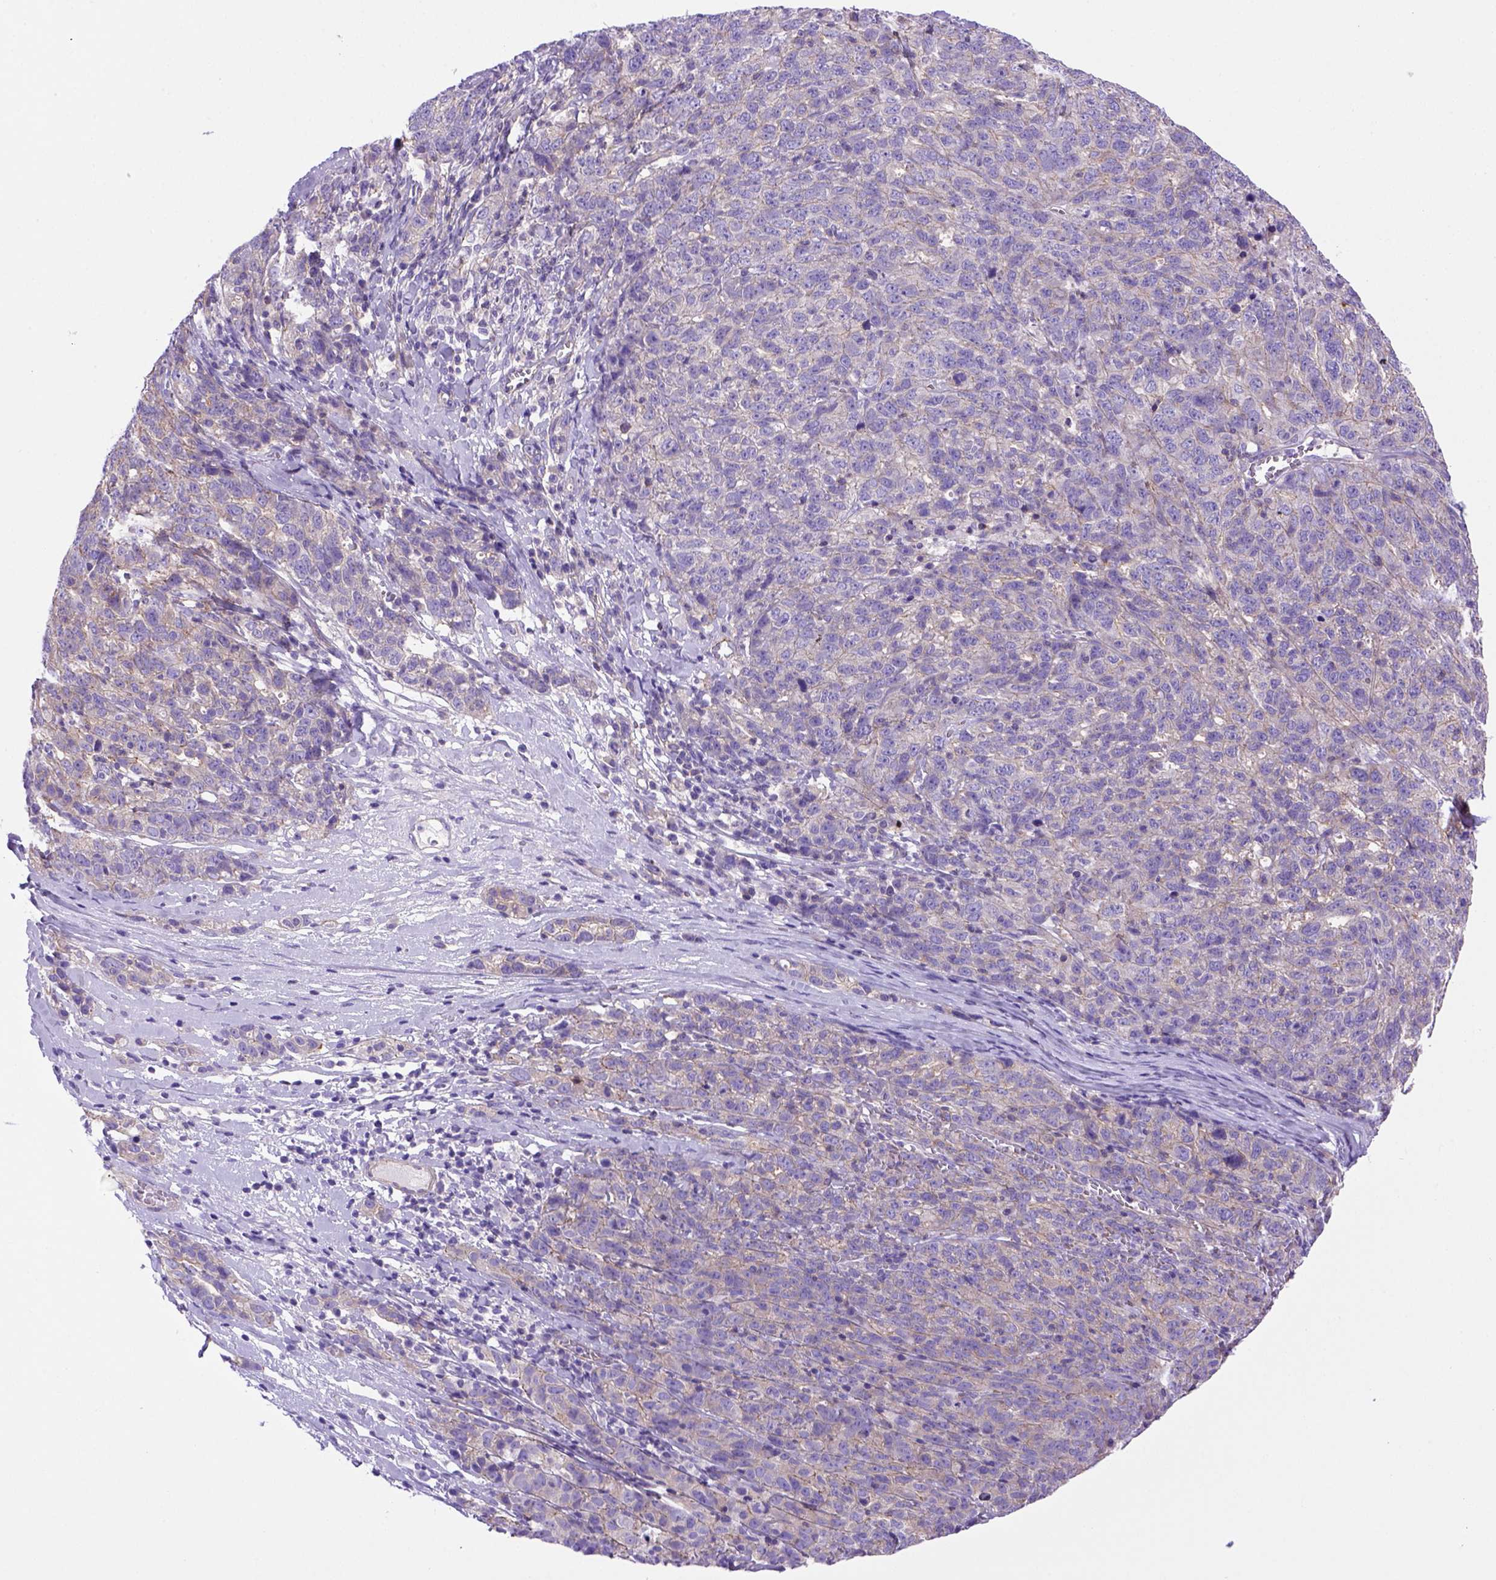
{"staining": {"intensity": "moderate", "quantity": ">75%", "location": "cytoplasmic/membranous"}, "tissue": "ovarian cancer", "cell_type": "Tumor cells", "image_type": "cancer", "snomed": [{"axis": "morphology", "description": "Cystadenocarcinoma, serous, NOS"}, {"axis": "topography", "description": "Ovary"}], "caption": "Immunohistochemistry (IHC) micrograph of human serous cystadenocarcinoma (ovarian) stained for a protein (brown), which demonstrates medium levels of moderate cytoplasmic/membranous expression in about >75% of tumor cells.", "gene": "PEX12", "patient": {"sex": "female", "age": 71}}